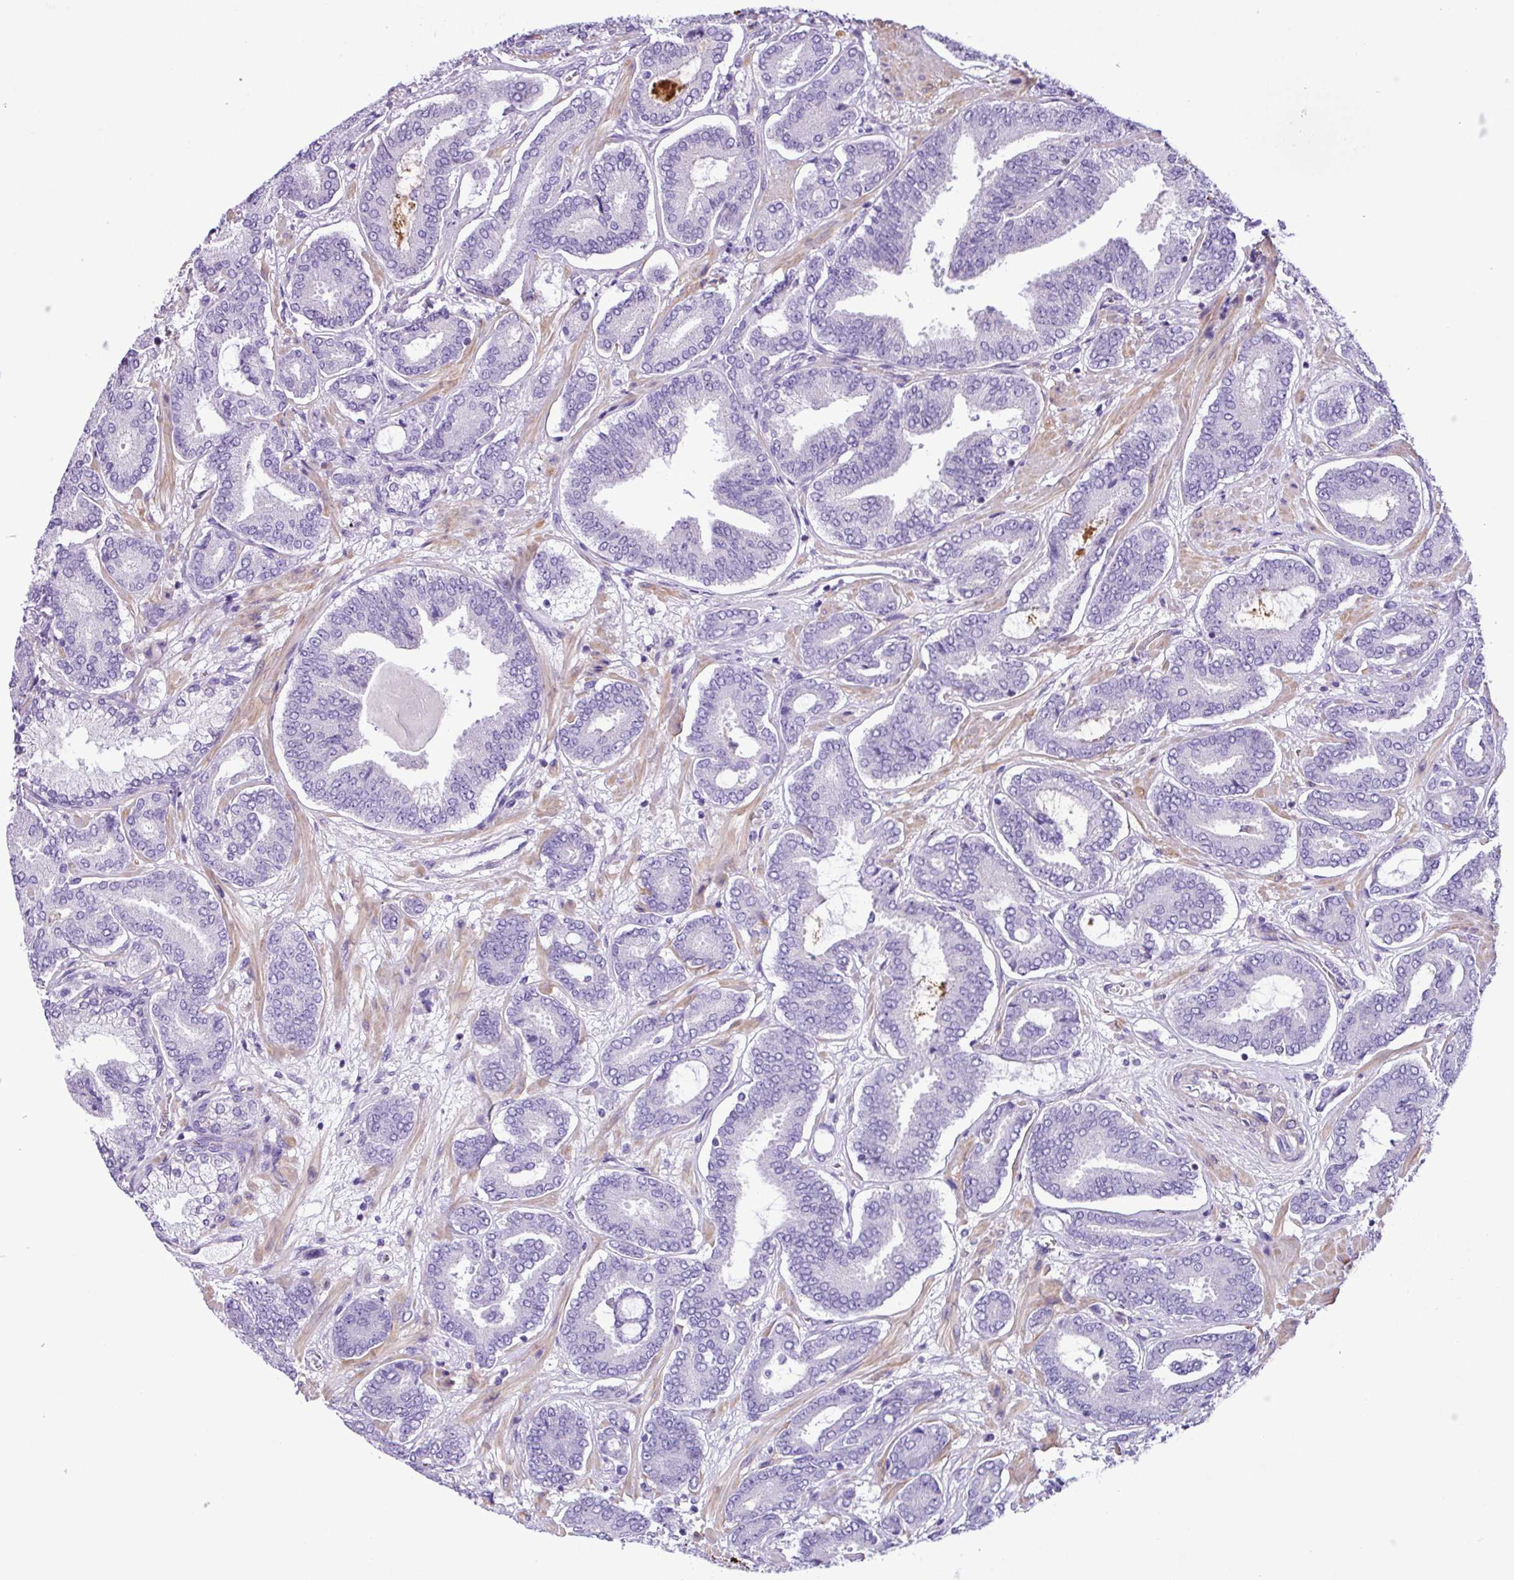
{"staining": {"intensity": "negative", "quantity": "none", "location": "none"}, "tissue": "prostate cancer", "cell_type": "Tumor cells", "image_type": "cancer", "snomed": [{"axis": "morphology", "description": "Adenocarcinoma, Low grade"}, {"axis": "topography", "description": "Prostate and seminal vesicle, NOS"}], "caption": "Human prostate cancer (low-grade adenocarcinoma) stained for a protein using immunohistochemistry (IHC) displays no positivity in tumor cells.", "gene": "ZNF334", "patient": {"sex": "male", "age": 61}}